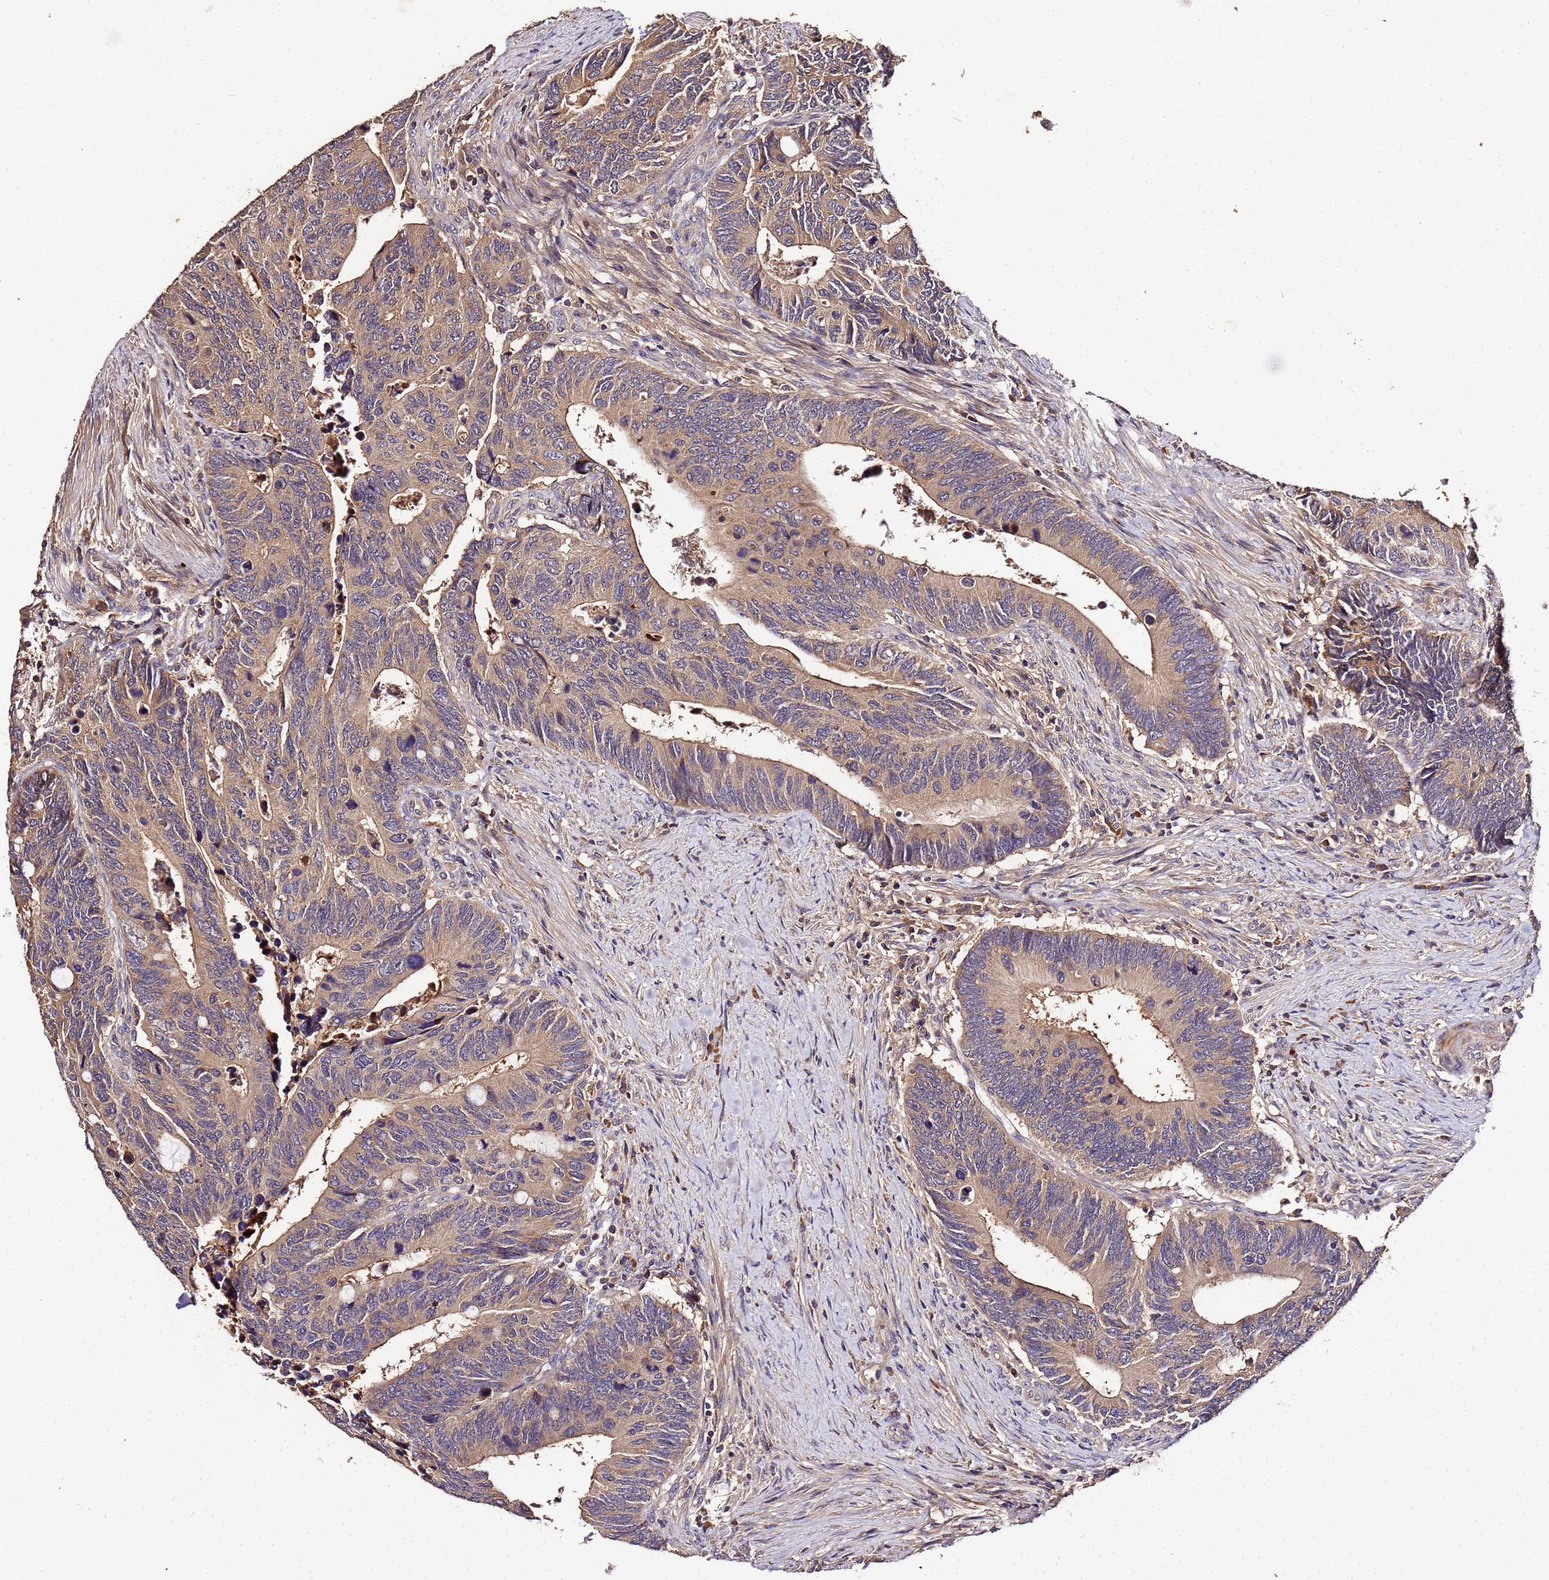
{"staining": {"intensity": "moderate", "quantity": ">75%", "location": "cytoplasmic/membranous"}, "tissue": "colorectal cancer", "cell_type": "Tumor cells", "image_type": "cancer", "snomed": [{"axis": "morphology", "description": "Adenocarcinoma, NOS"}, {"axis": "topography", "description": "Colon"}], "caption": "Protein expression analysis of human colorectal cancer reveals moderate cytoplasmic/membranous expression in about >75% of tumor cells.", "gene": "MTERF1", "patient": {"sex": "male", "age": 87}}